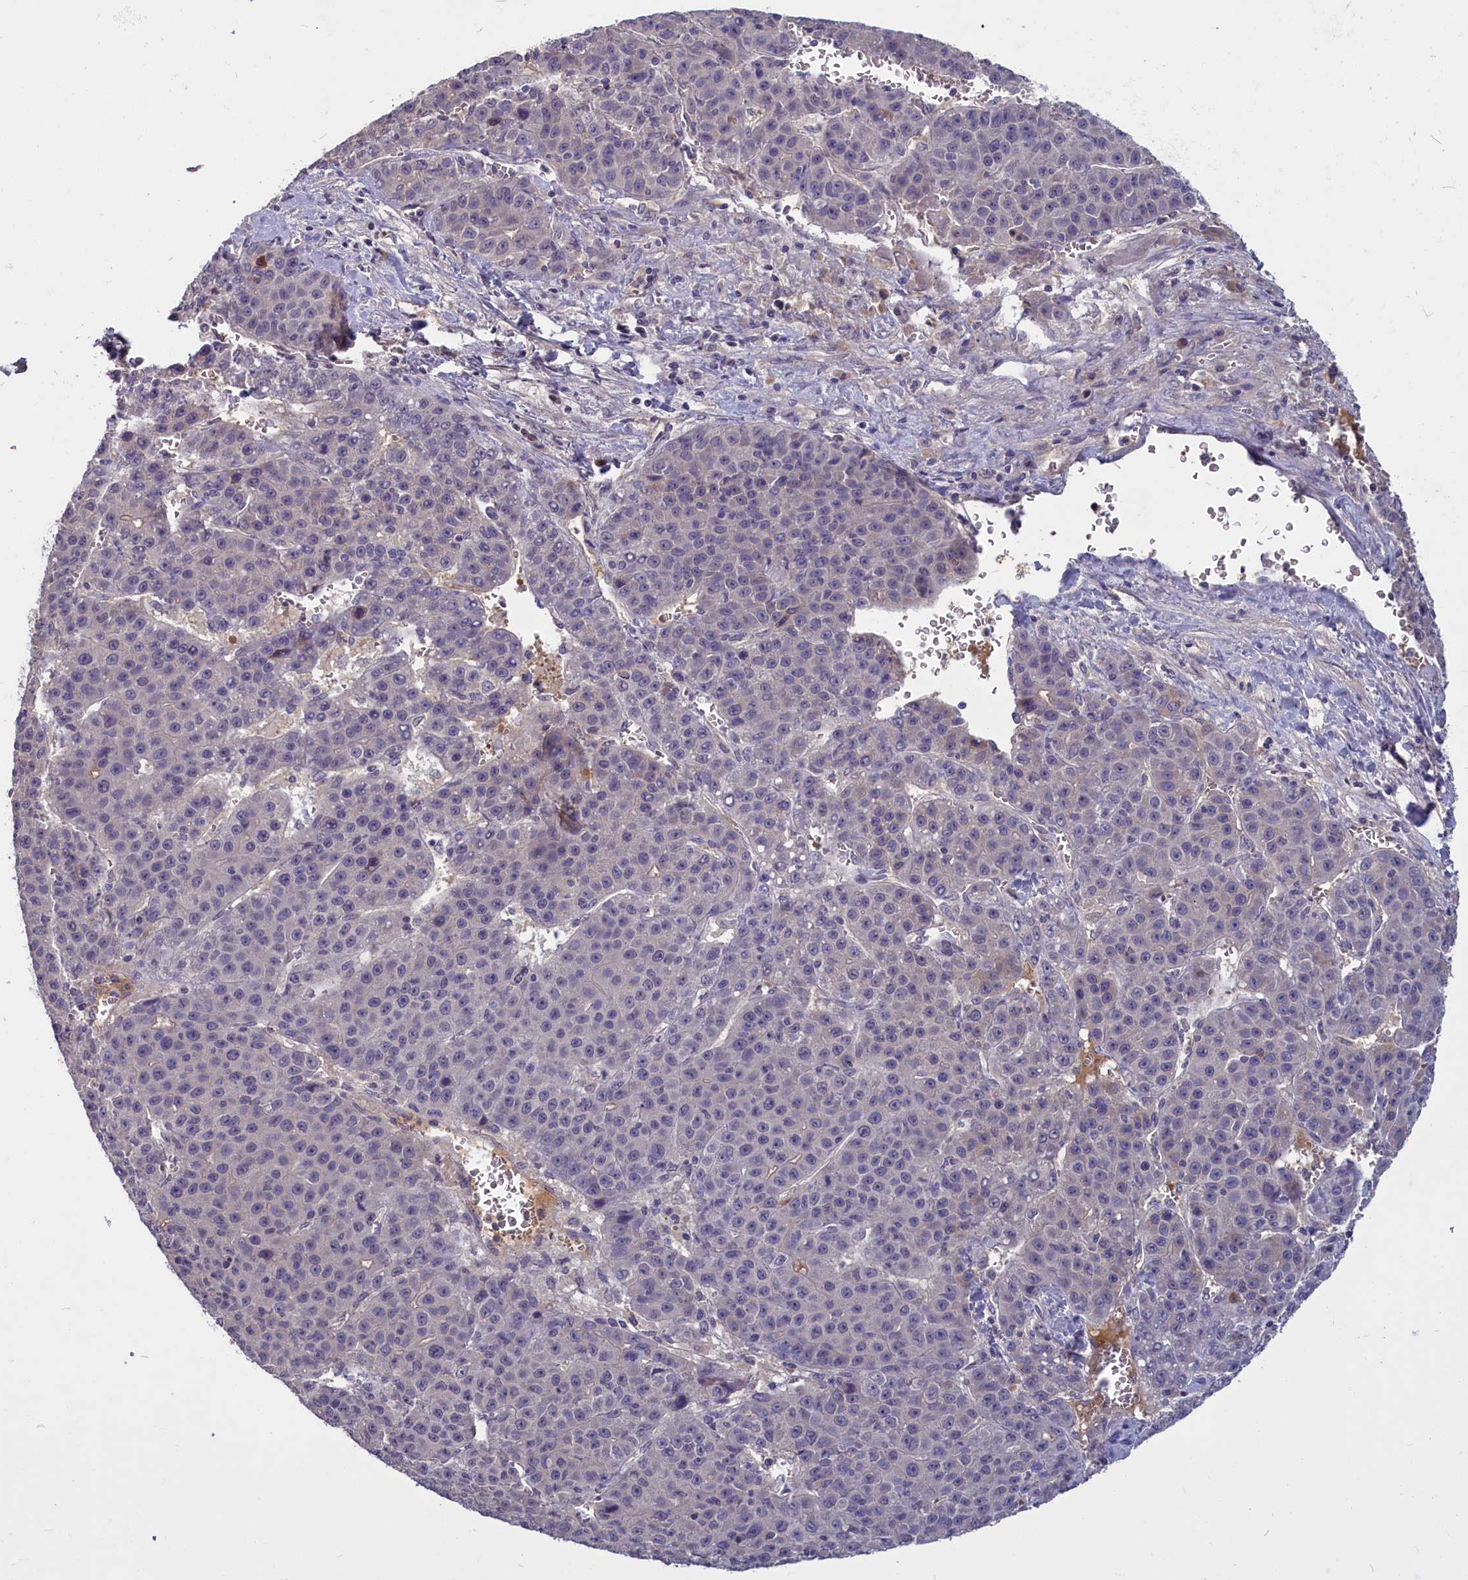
{"staining": {"intensity": "negative", "quantity": "none", "location": "none"}, "tissue": "liver cancer", "cell_type": "Tumor cells", "image_type": "cancer", "snomed": [{"axis": "morphology", "description": "Carcinoma, Hepatocellular, NOS"}, {"axis": "topography", "description": "Liver"}], "caption": "Immunohistochemical staining of liver cancer (hepatocellular carcinoma) demonstrates no significant staining in tumor cells.", "gene": "SV2C", "patient": {"sex": "female", "age": 53}}